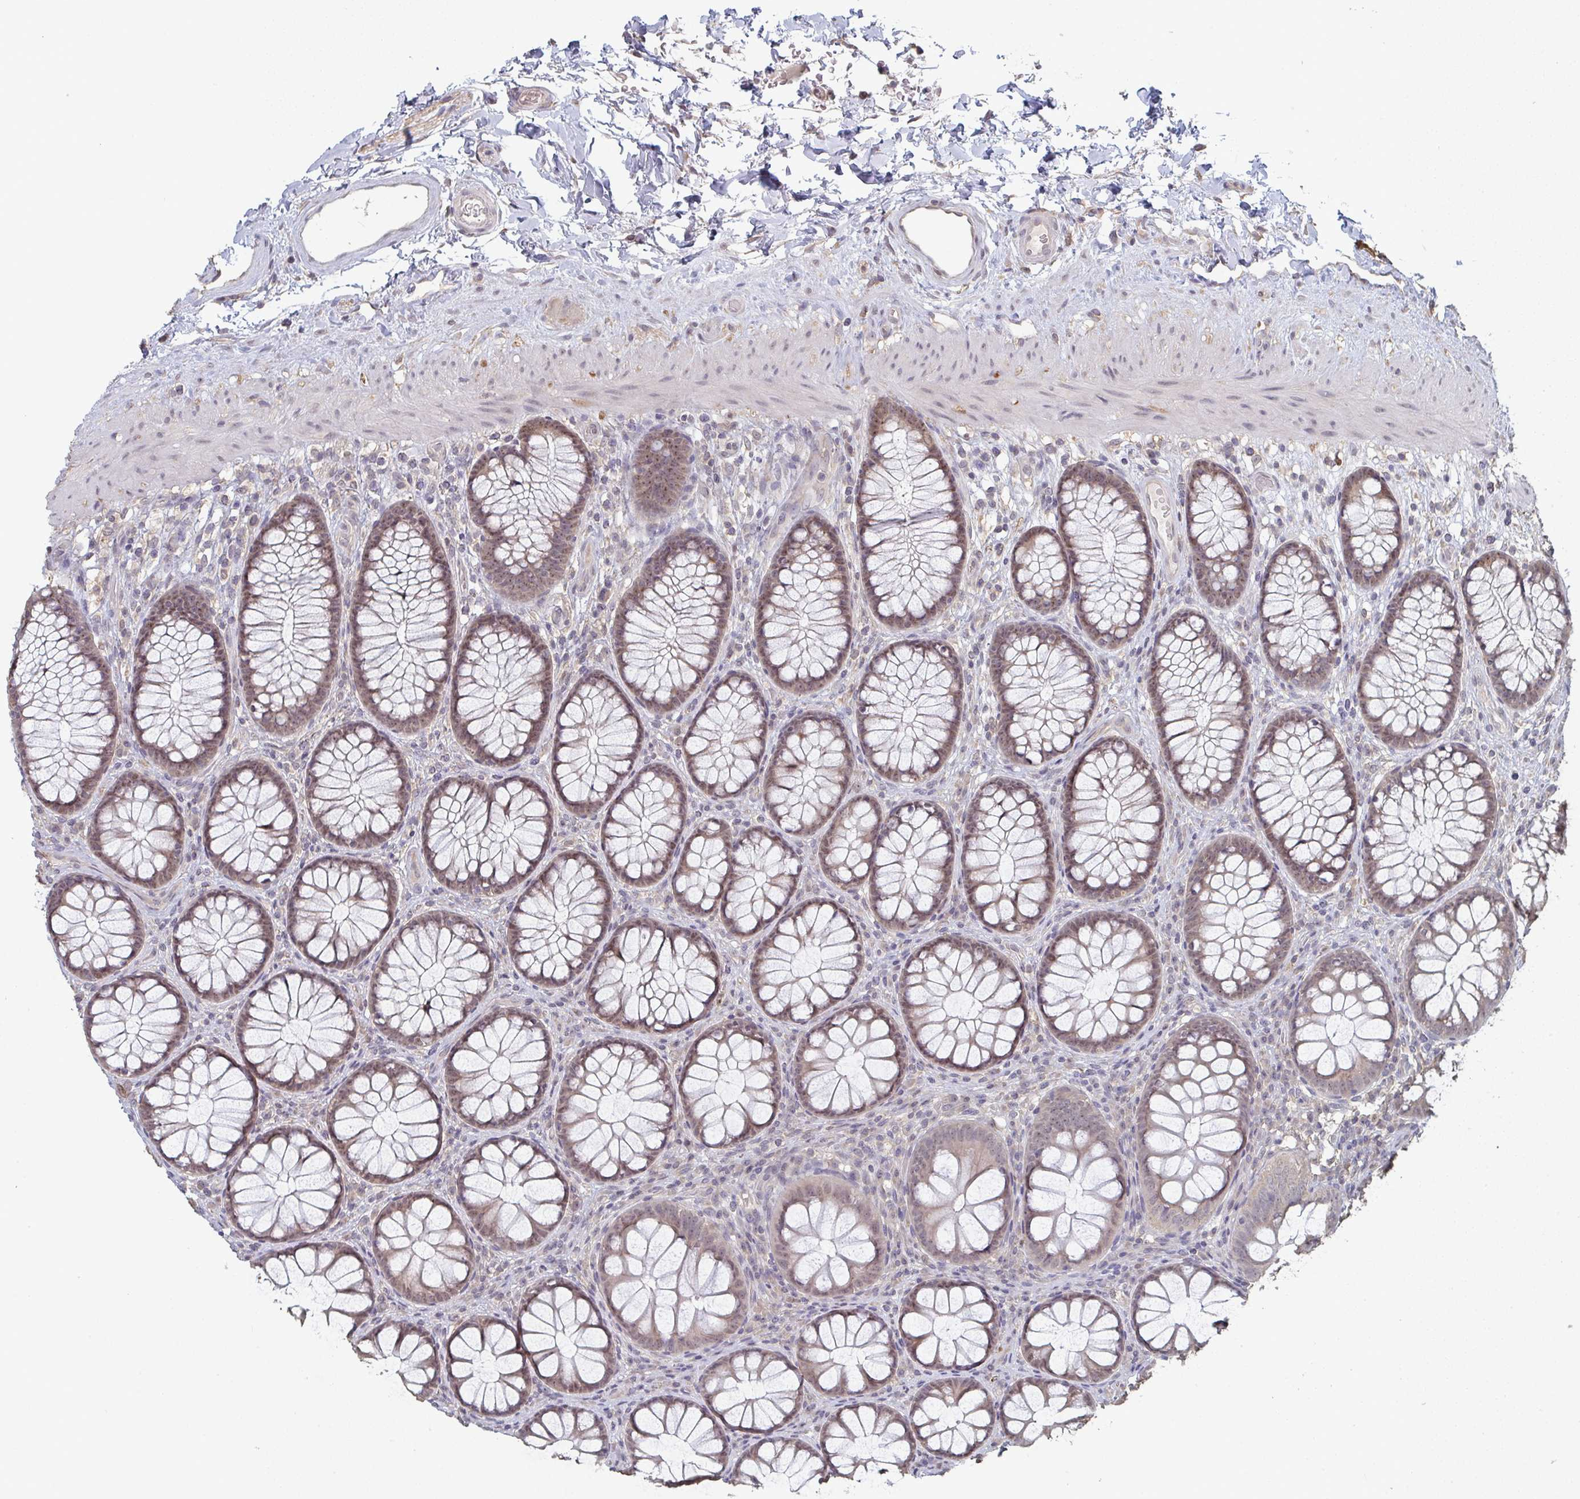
{"staining": {"intensity": "weak", "quantity": "<25%", "location": "cytoplasmic/membranous"}, "tissue": "colon", "cell_type": "Endothelial cells", "image_type": "normal", "snomed": [{"axis": "morphology", "description": "Normal tissue, NOS"}, {"axis": "morphology", "description": "Adenoma, NOS"}, {"axis": "topography", "description": "Soft tissue"}, {"axis": "topography", "description": "Colon"}], "caption": "A high-resolution micrograph shows IHC staining of benign colon, which exhibits no significant expression in endothelial cells.", "gene": "LIX1", "patient": {"sex": "male", "age": 47}}